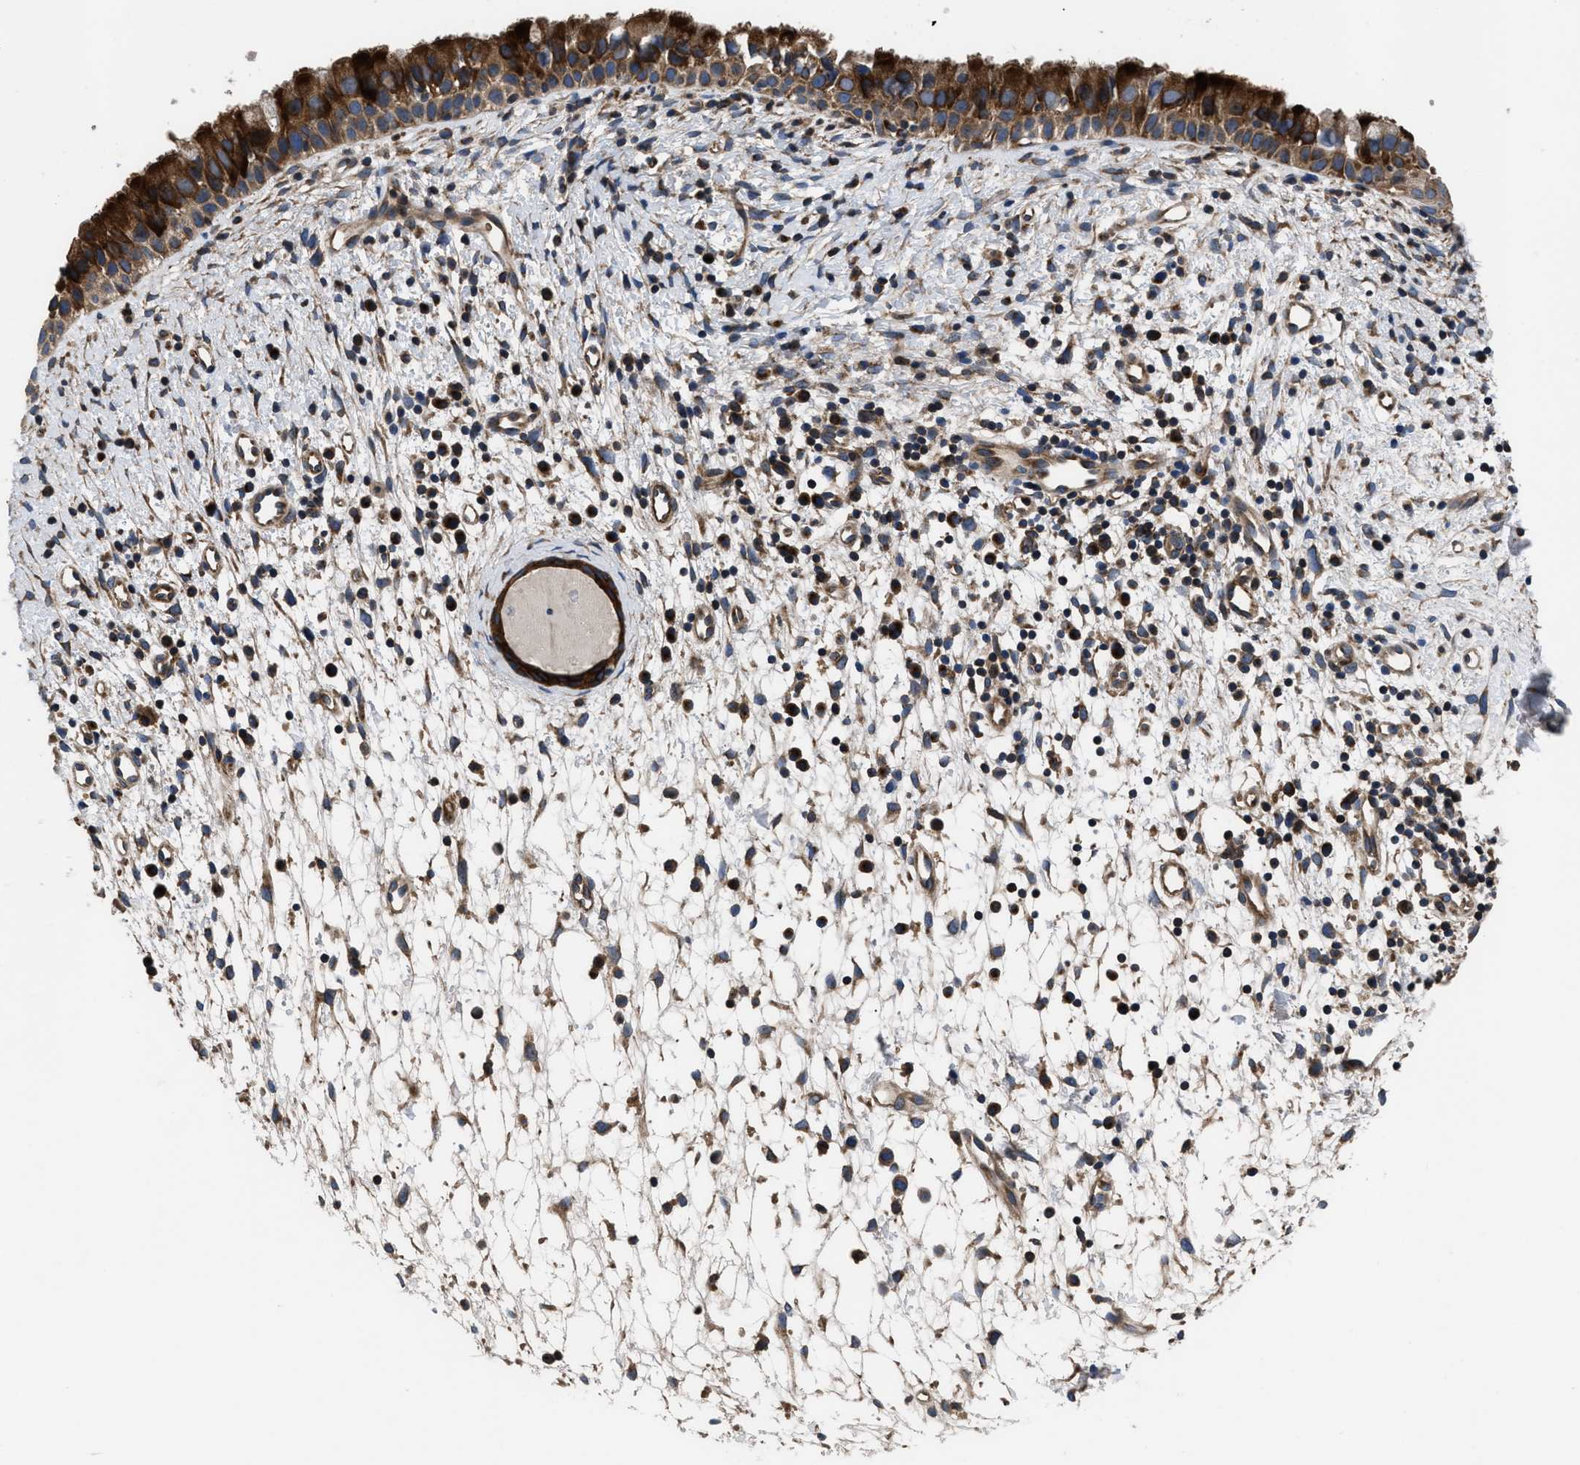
{"staining": {"intensity": "strong", "quantity": ">75%", "location": "cytoplasmic/membranous"}, "tissue": "nasopharynx", "cell_type": "Respiratory epithelial cells", "image_type": "normal", "snomed": [{"axis": "morphology", "description": "Normal tissue, NOS"}, {"axis": "topography", "description": "Nasopharynx"}], "caption": "High-power microscopy captured an IHC histopathology image of unremarkable nasopharynx, revealing strong cytoplasmic/membranous positivity in about >75% of respiratory epithelial cells.", "gene": "YBEY", "patient": {"sex": "male", "age": 22}}